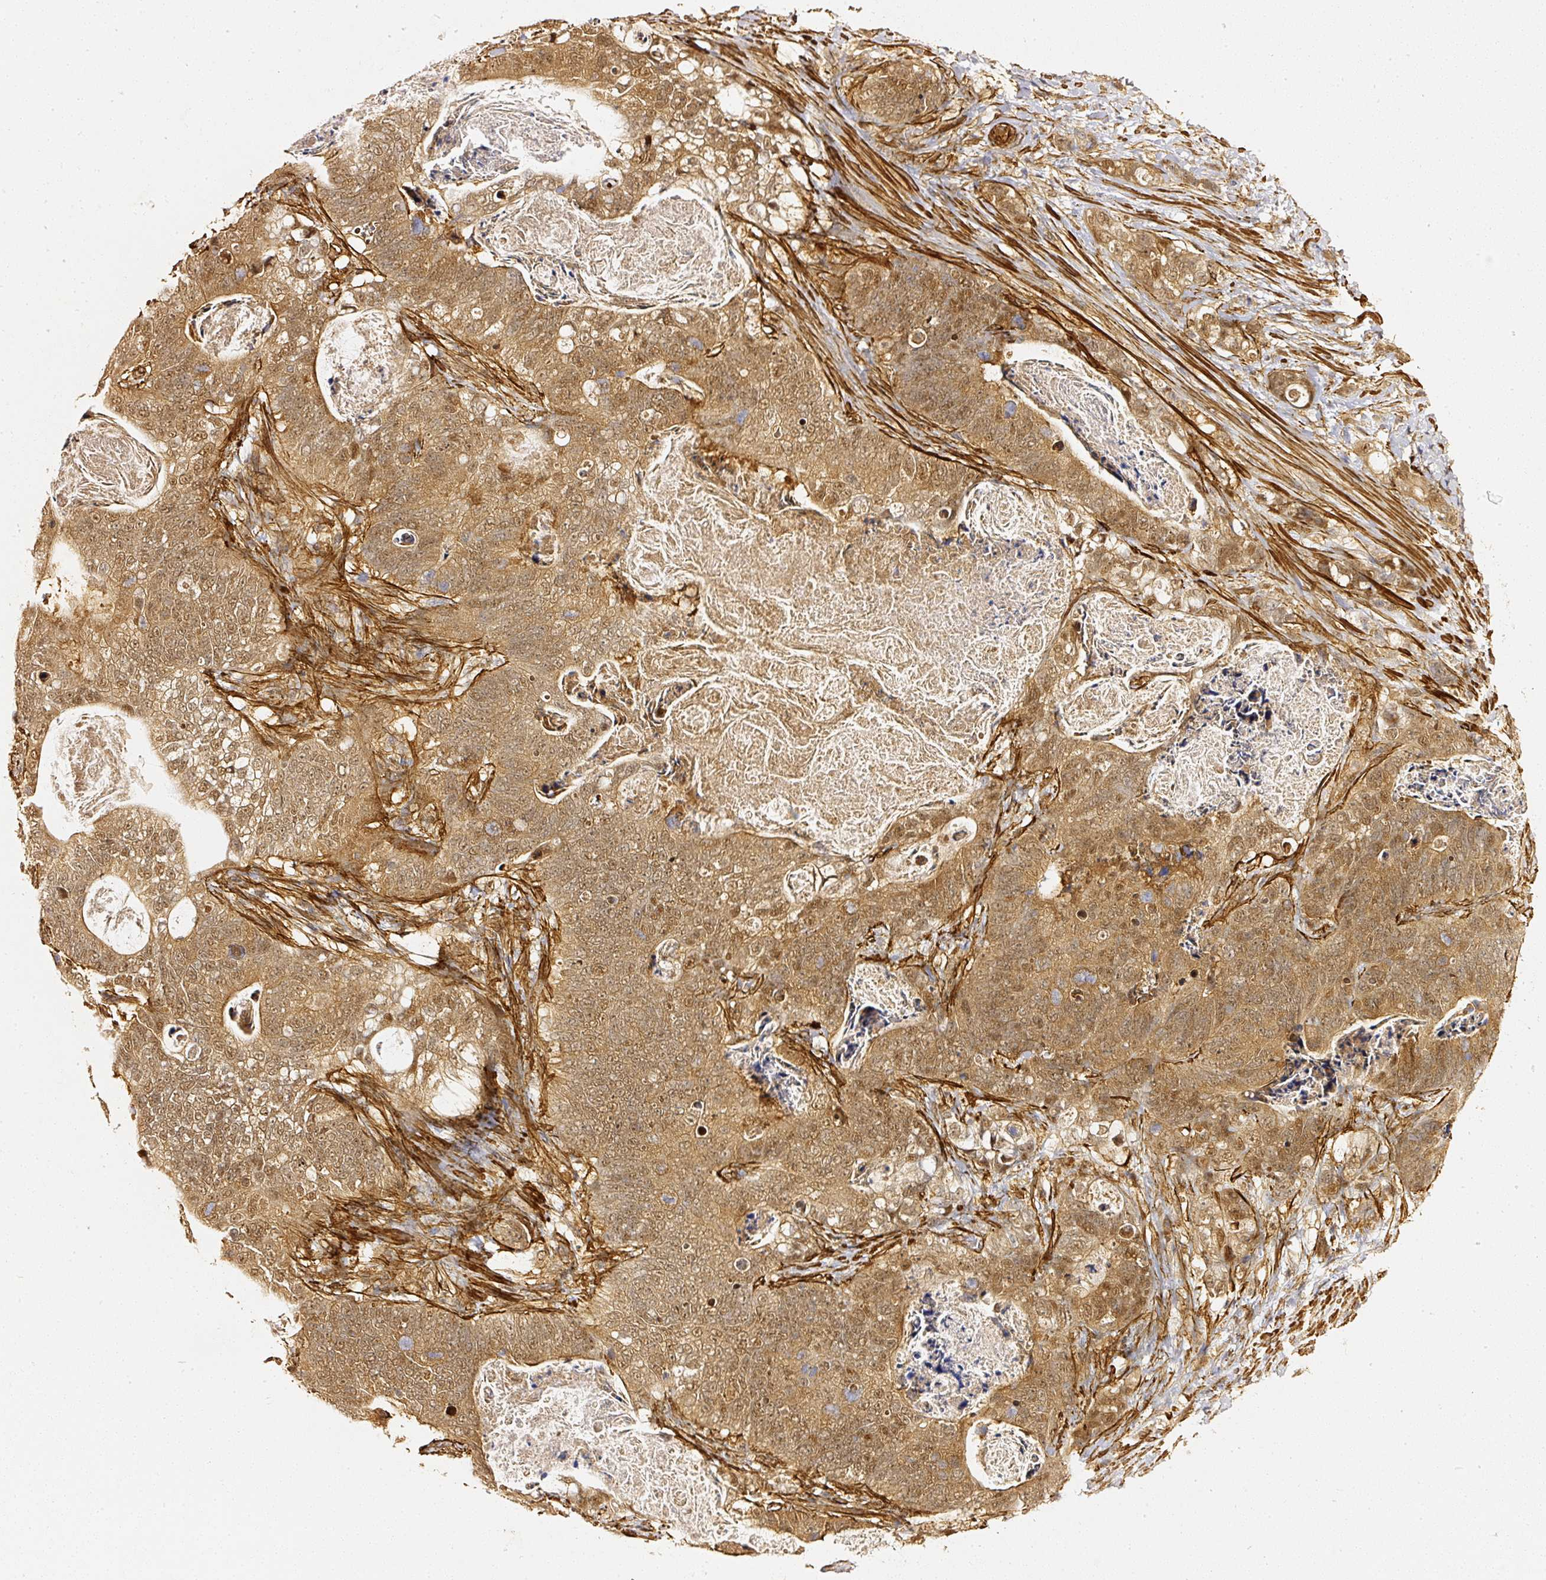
{"staining": {"intensity": "moderate", "quantity": ">75%", "location": "cytoplasmic/membranous,nuclear"}, "tissue": "stomach cancer", "cell_type": "Tumor cells", "image_type": "cancer", "snomed": [{"axis": "morphology", "description": "Normal tissue, NOS"}, {"axis": "morphology", "description": "Adenocarcinoma, NOS"}, {"axis": "topography", "description": "Stomach"}], "caption": "High-power microscopy captured an immunohistochemistry image of adenocarcinoma (stomach), revealing moderate cytoplasmic/membranous and nuclear positivity in approximately >75% of tumor cells.", "gene": "PSMD1", "patient": {"sex": "female", "age": 89}}